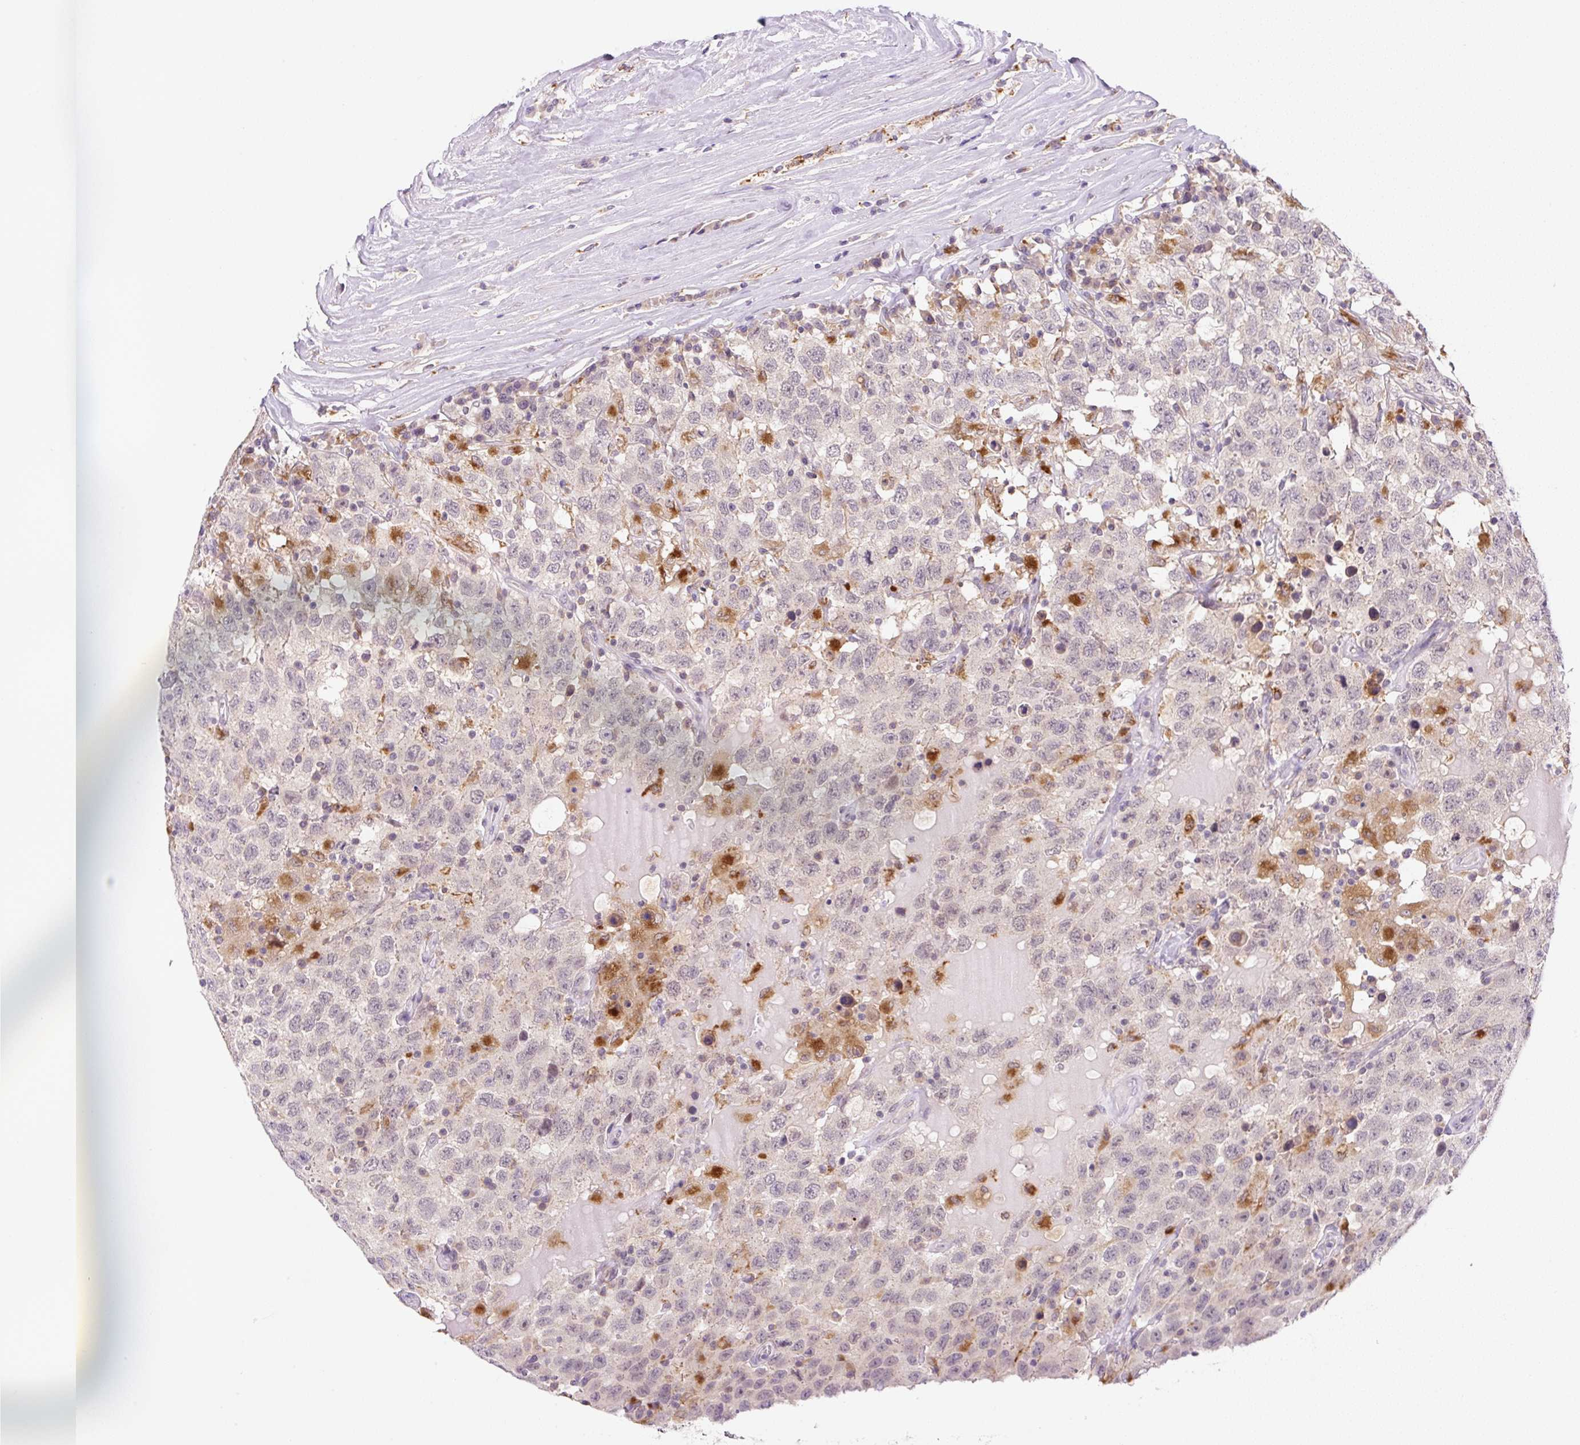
{"staining": {"intensity": "negative", "quantity": "none", "location": "none"}, "tissue": "testis cancer", "cell_type": "Tumor cells", "image_type": "cancer", "snomed": [{"axis": "morphology", "description": "Seminoma, NOS"}, {"axis": "topography", "description": "Testis"}], "caption": "IHC photomicrograph of seminoma (testis) stained for a protein (brown), which exhibits no staining in tumor cells. Nuclei are stained in blue.", "gene": "CEBPZOS", "patient": {"sex": "male", "age": 41}}